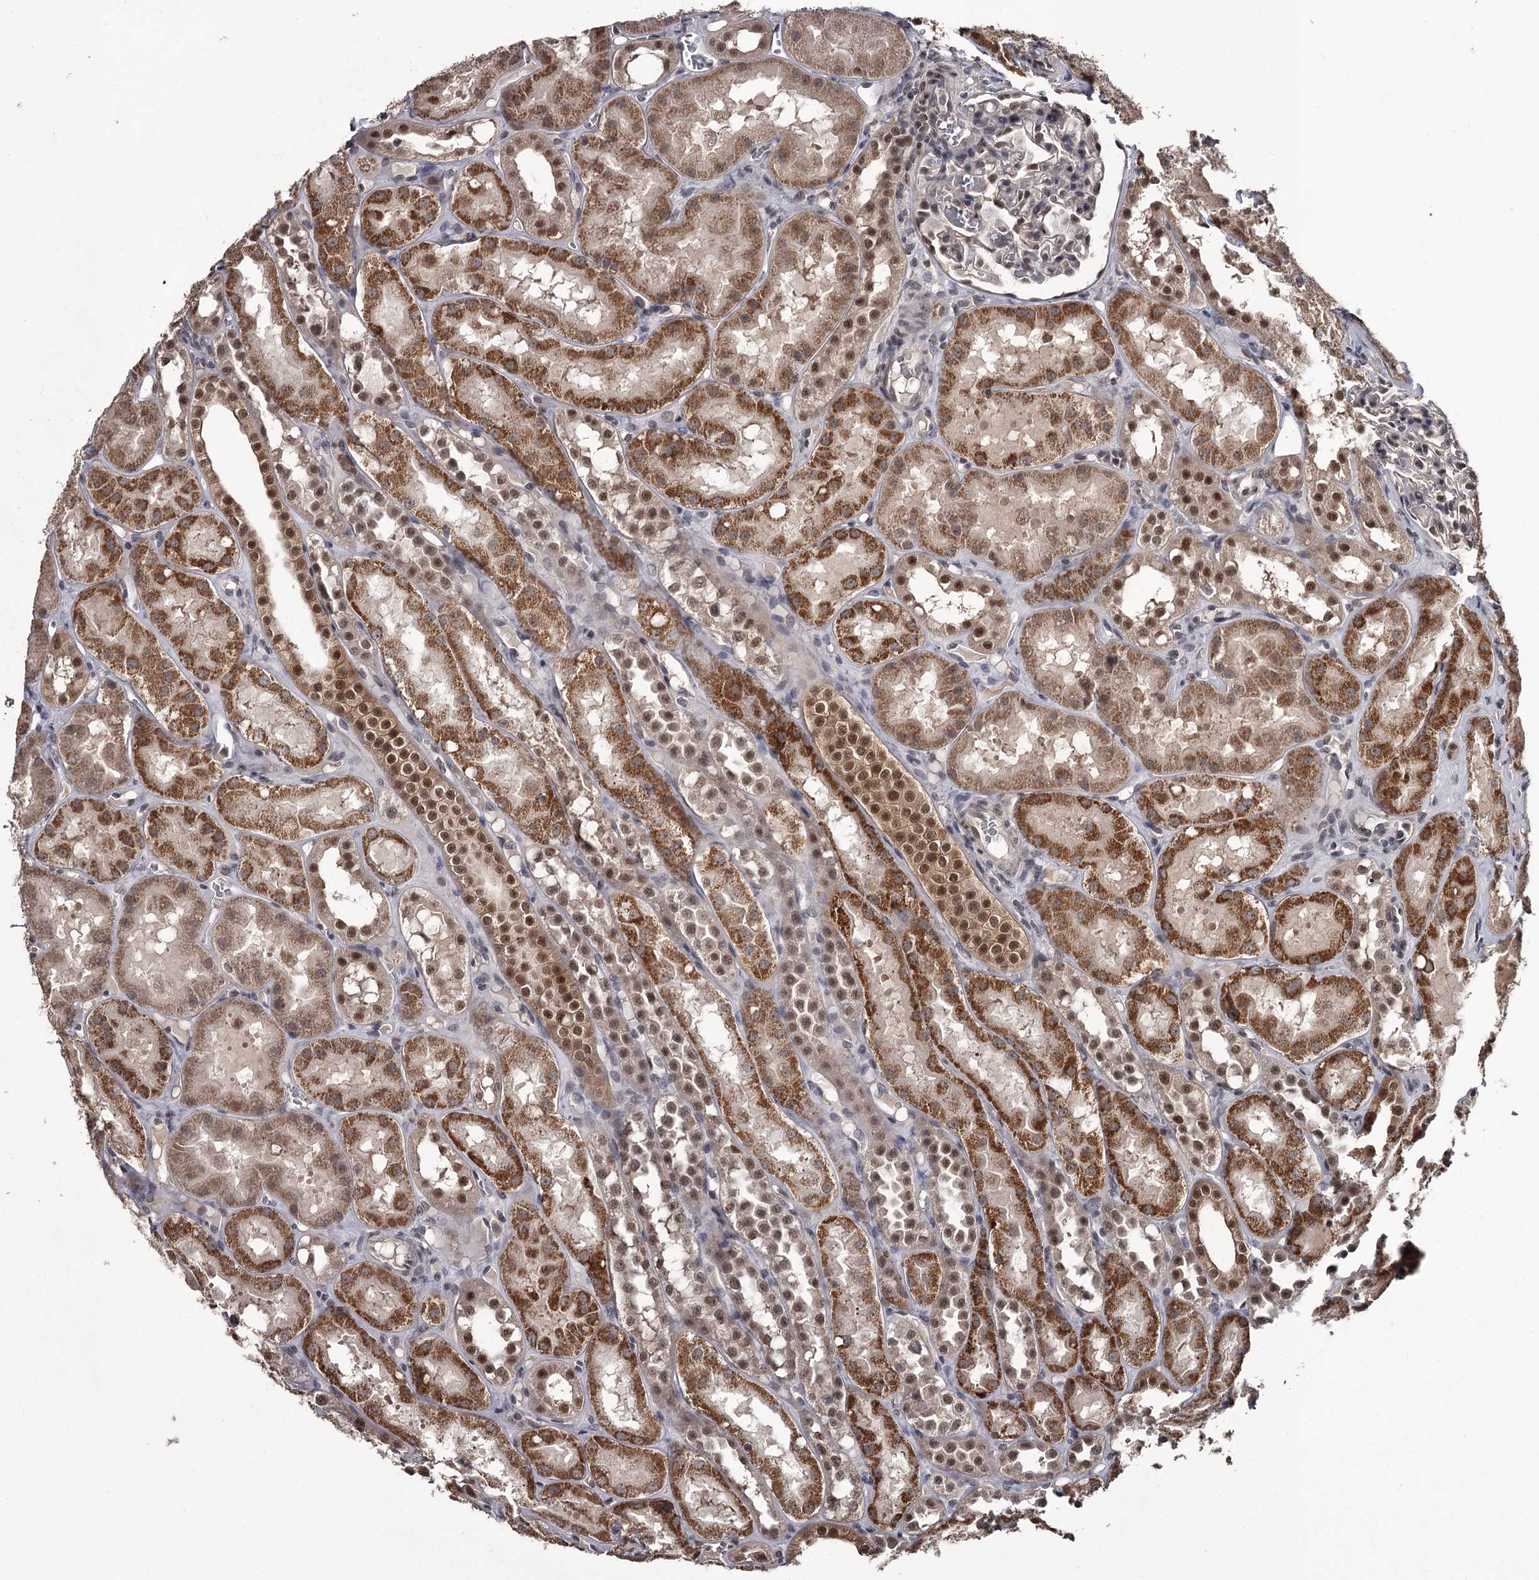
{"staining": {"intensity": "moderate", "quantity": "<25%", "location": "nuclear"}, "tissue": "kidney", "cell_type": "Cells in glomeruli", "image_type": "normal", "snomed": [{"axis": "morphology", "description": "Normal tissue, NOS"}, {"axis": "topography", "description": "Kidney"}], "caption": "Immunohistochemical staining of normal human kidney exhibits moderate nuclear protein expression in about <25% of cells in glomeruli.", "gene": "PRPF40B", "patient": {"sex": "male", "age": 16}}